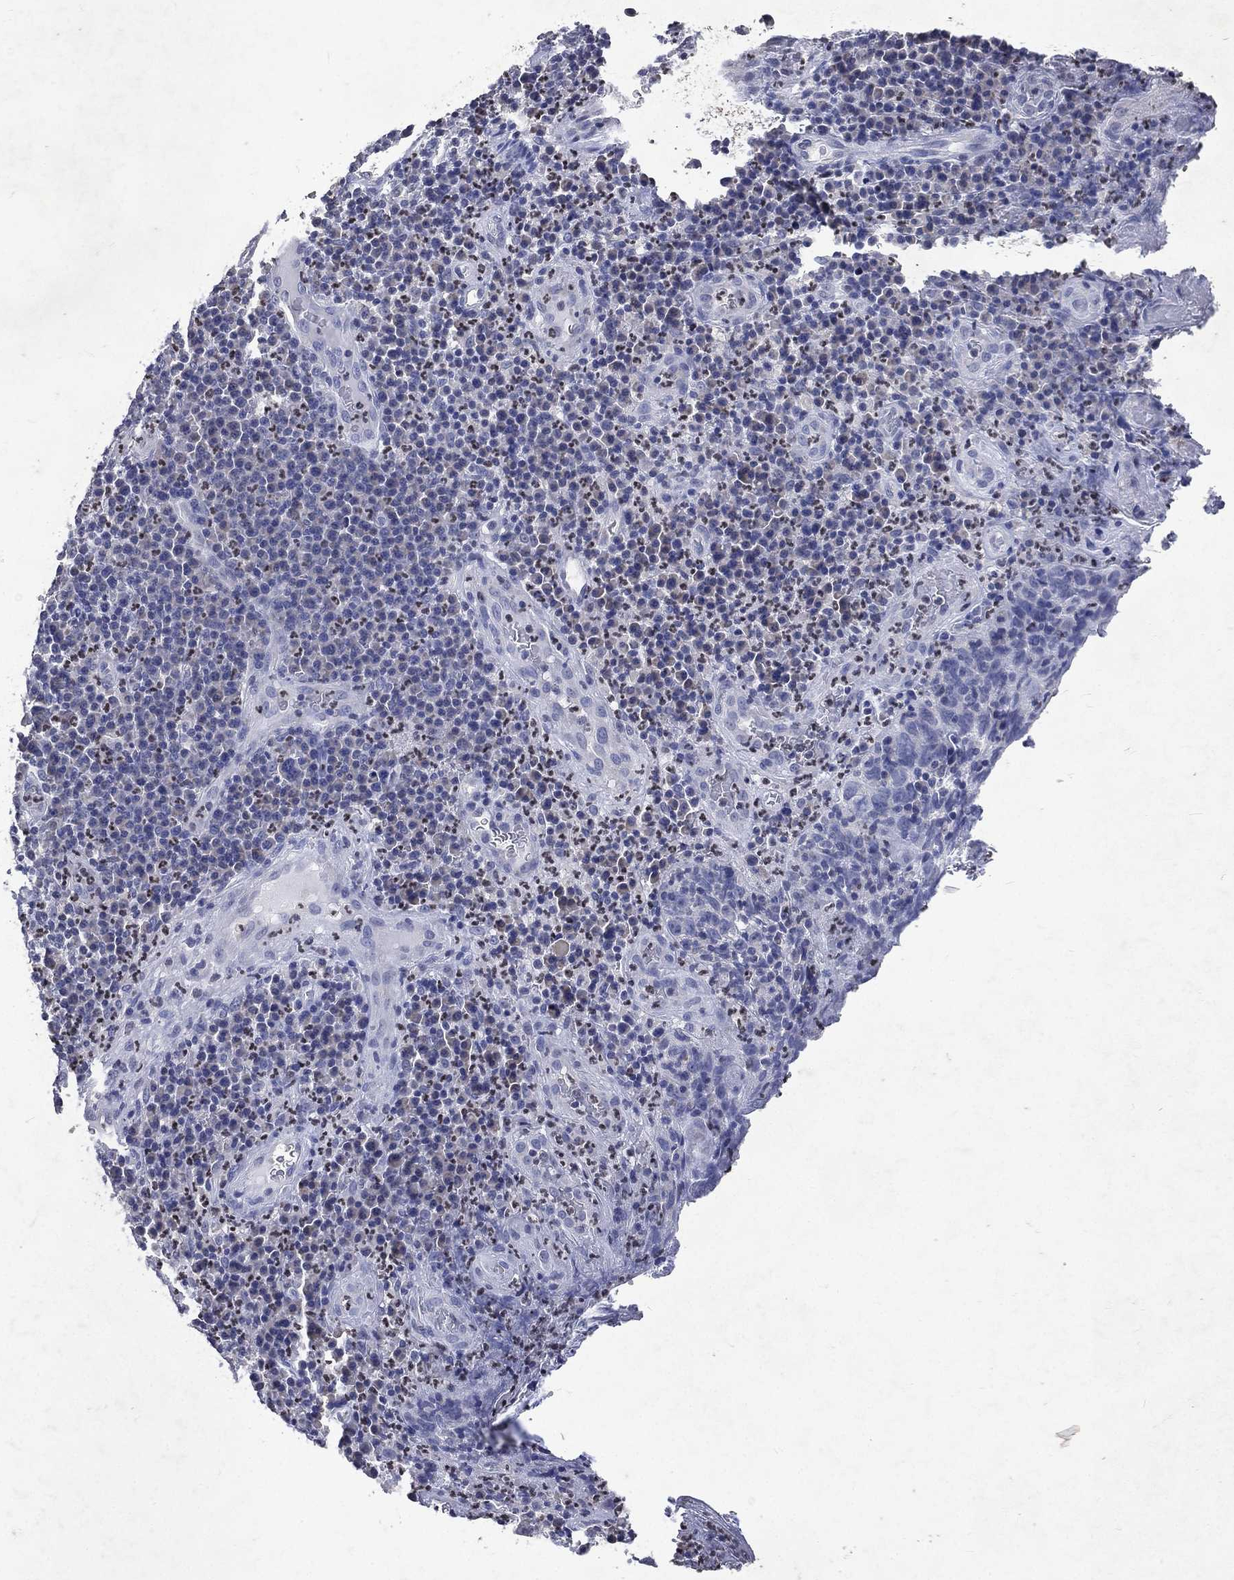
{"staining": {"intensity": "negative", "quantity": "none", "location": "none"}, "tissue": "skin cancer", "cell_type": "Tumor cells", "image_type": "cancer", "snomed": [{"axis": "morphology", "description": "Squamous cell carcinoma, NOS"}, {"axis": "topography", "description": "Skin"}, {"axis": "topography", "description": "Anal"}], "caption": "A high-resolution histopathology image shows immunohistochemistry (IHC) staining of squamous cell carcinoma (skin), which displays no significant expression in tumor cells.", "gene": "SLC34A2", "patient": {"sex": "female", "age": 51}}